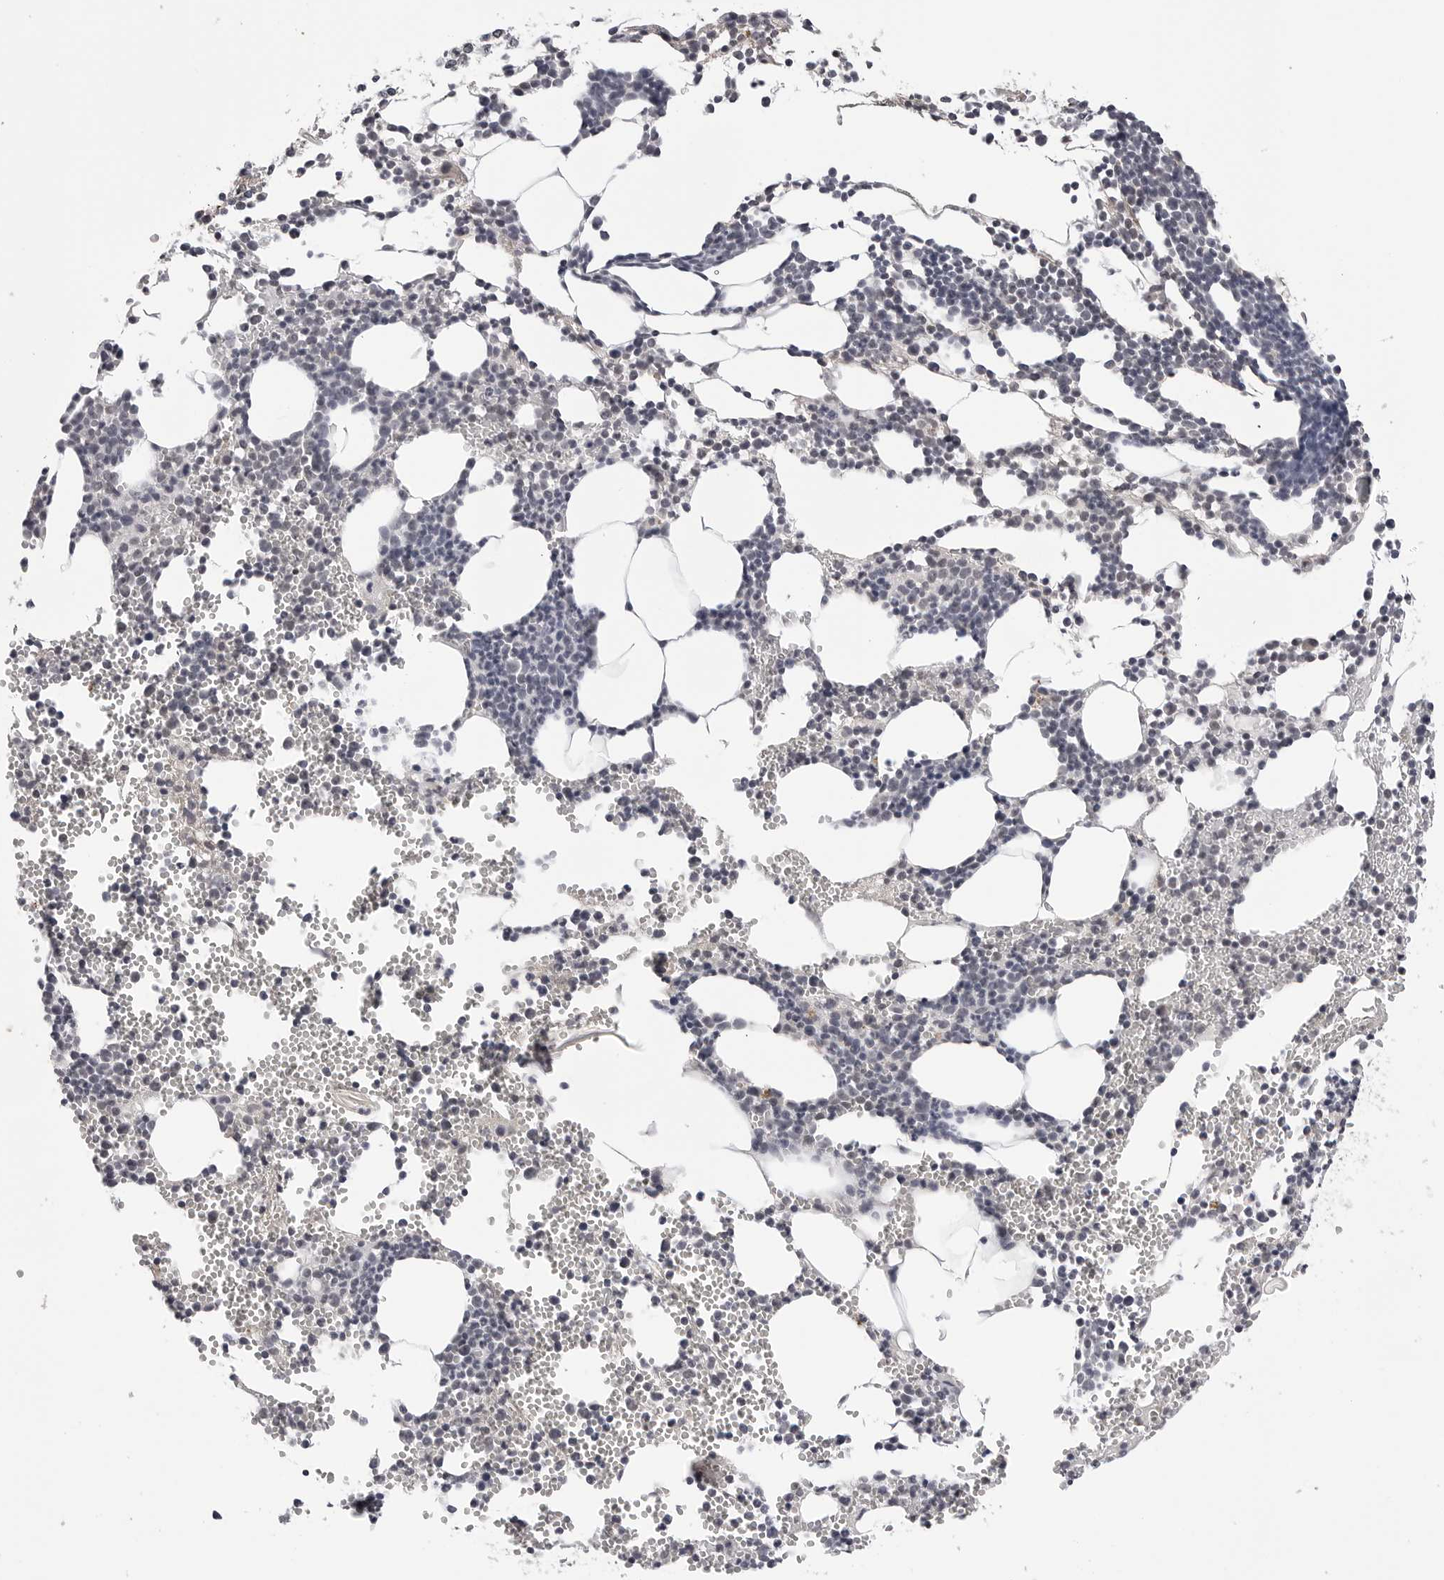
{"staining": {"intensity": "negative", "quantity": "none", "location": "none"}, "tissue": "bone marrow", "cell_type": "Hematopoietic cells", "image_type": "normal", "snomed": [{"axis": "morphology", "description": "Normal tissue, NOS"}, {"axis": "topography", "description": "Bone marrow"}], "caption": "A photomicrograph of human bone marrow is negative for staining in hematopoietic cells.", "gene": "CDK20", "patient": {"sex": "female", "age": 67}}